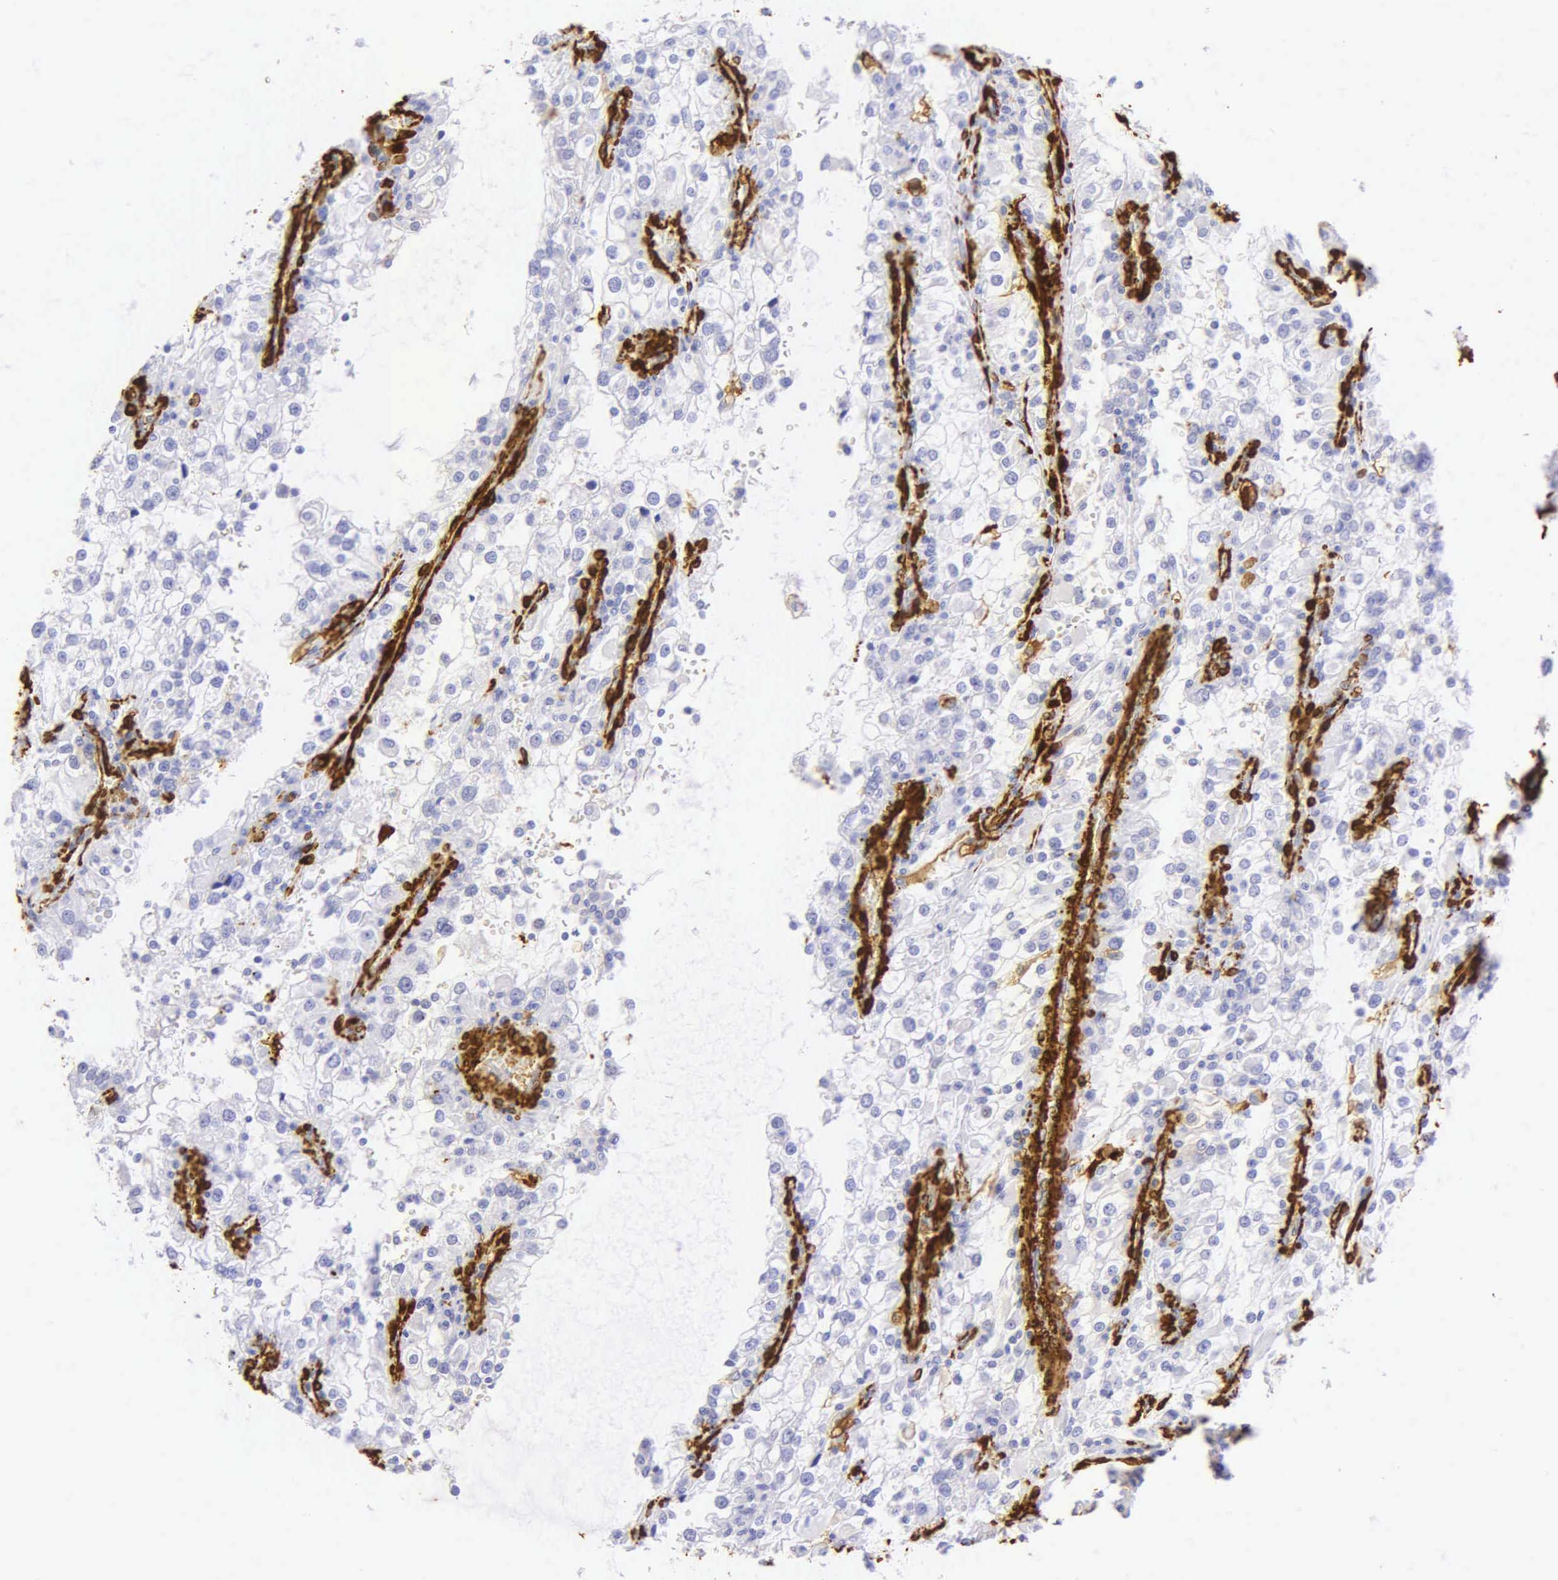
{"staining": {"intensity": "negative", "quantity": "none", "location": "none"}, "tissue": "renal cancer", "cell_type": "Tumor cells", "image_type": "cancer", "snomed": [{"axis": "morphology", "description": "Adenocarcinoma, NOS"}, {"axis": "topography", "description": "Kidney"}], "caption": "The micrograph reveals no significant expression in tumor cells of renal cancer (adenocarcinoma). (IHC, brightfield microscopy, high magnification).", "gene": "ACTA2", "patient": {"sex": "female", "age": 52}}